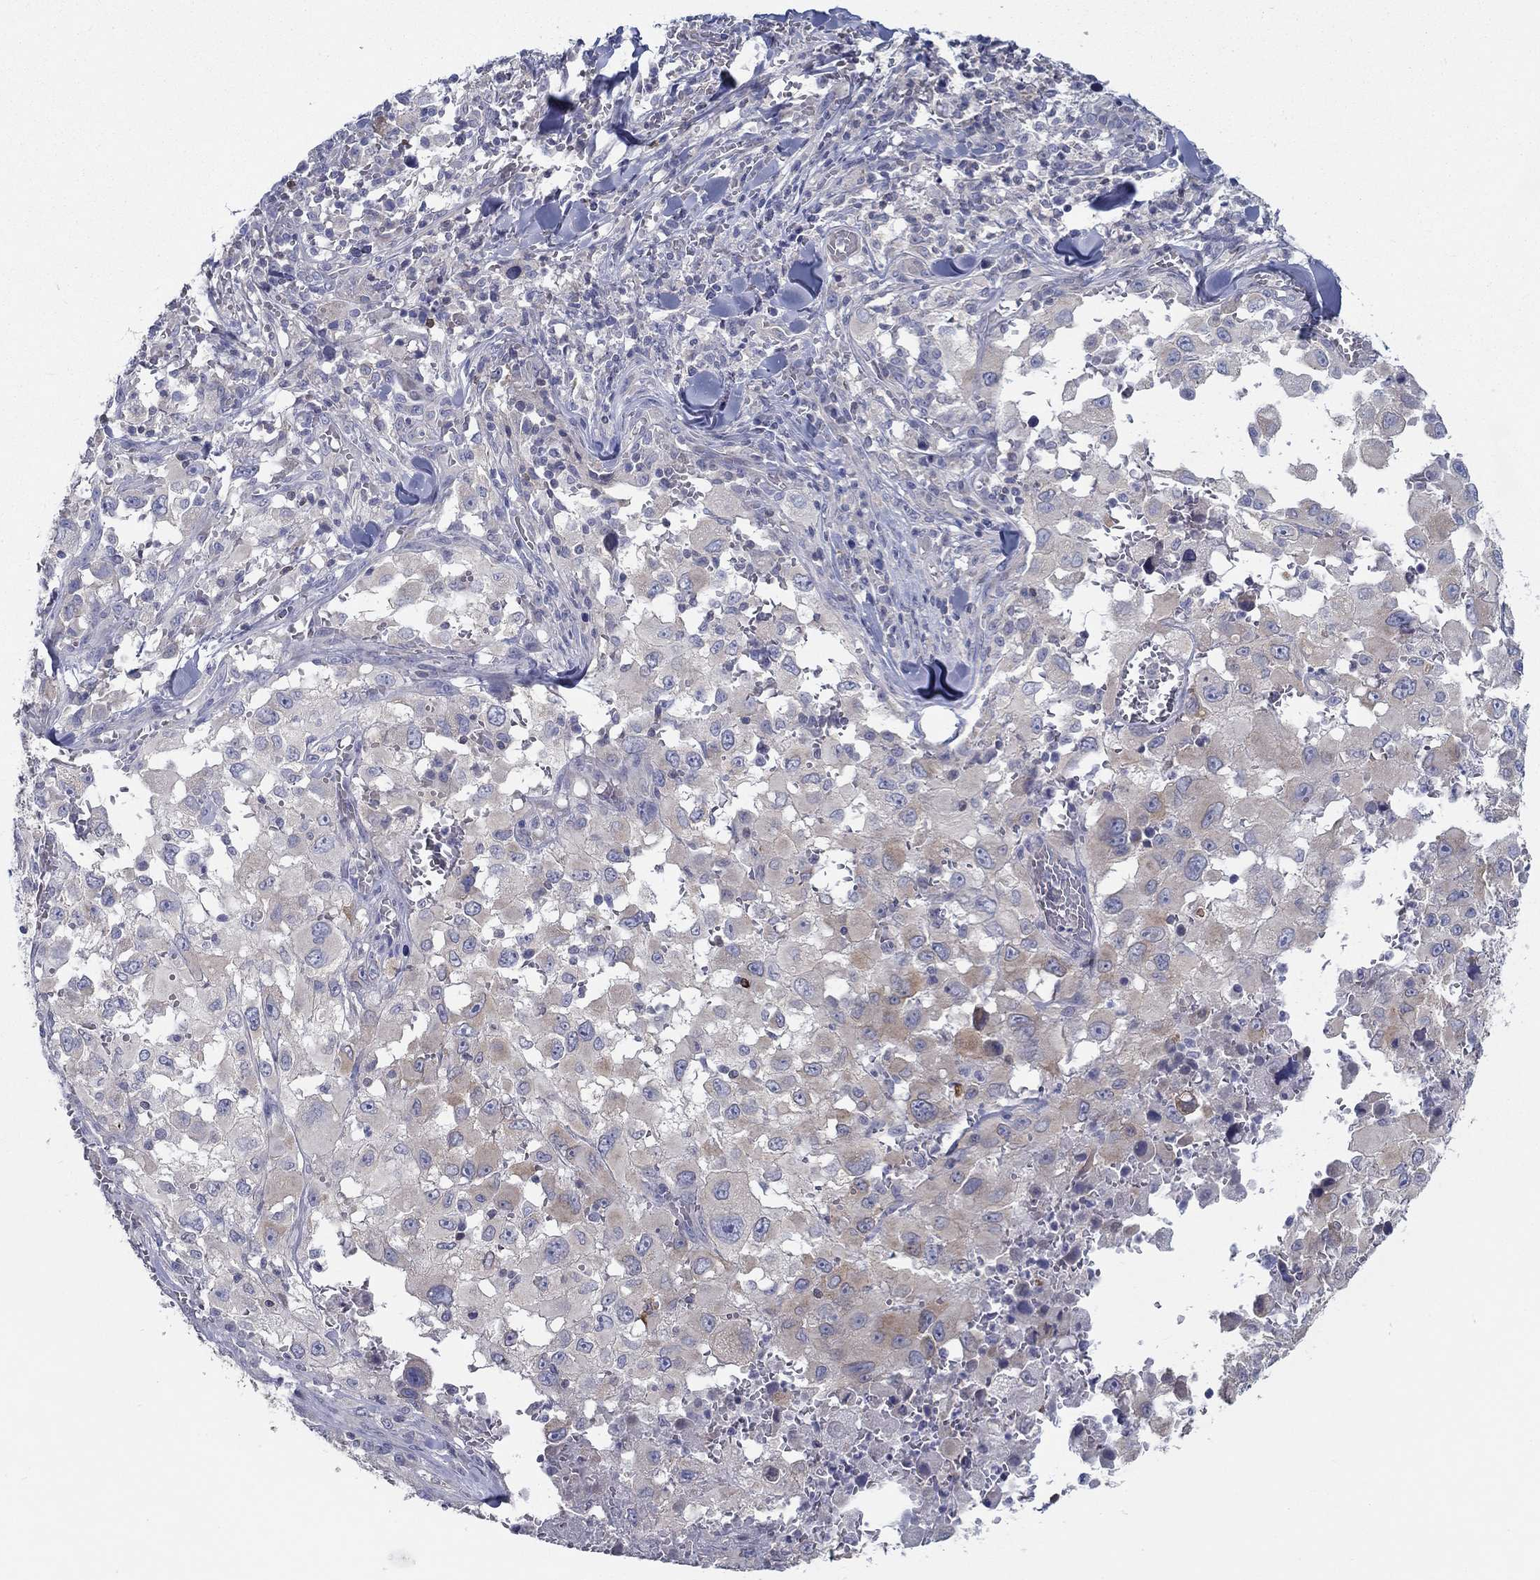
{"staining": {"intensity": "negative", "quantity": "none", "location": "none"}, "tissue": "melanoma", "cell_type": "Tumor cells", "image_type": "cancer", "snomed": [{"axis": "morphology", "description": "Malignant melanoma, Metastatic site"}, {"axis": "topography", "description": "Lymph node"}], "caption": "Immunohistochemistry of malignant melanoma (metastatic site) shows no staining in tumor cells. (IHC, brightfield microscopy, high magnification).", "gene": "ERMP1", "patient": {"sex": "male", "age": 50}}